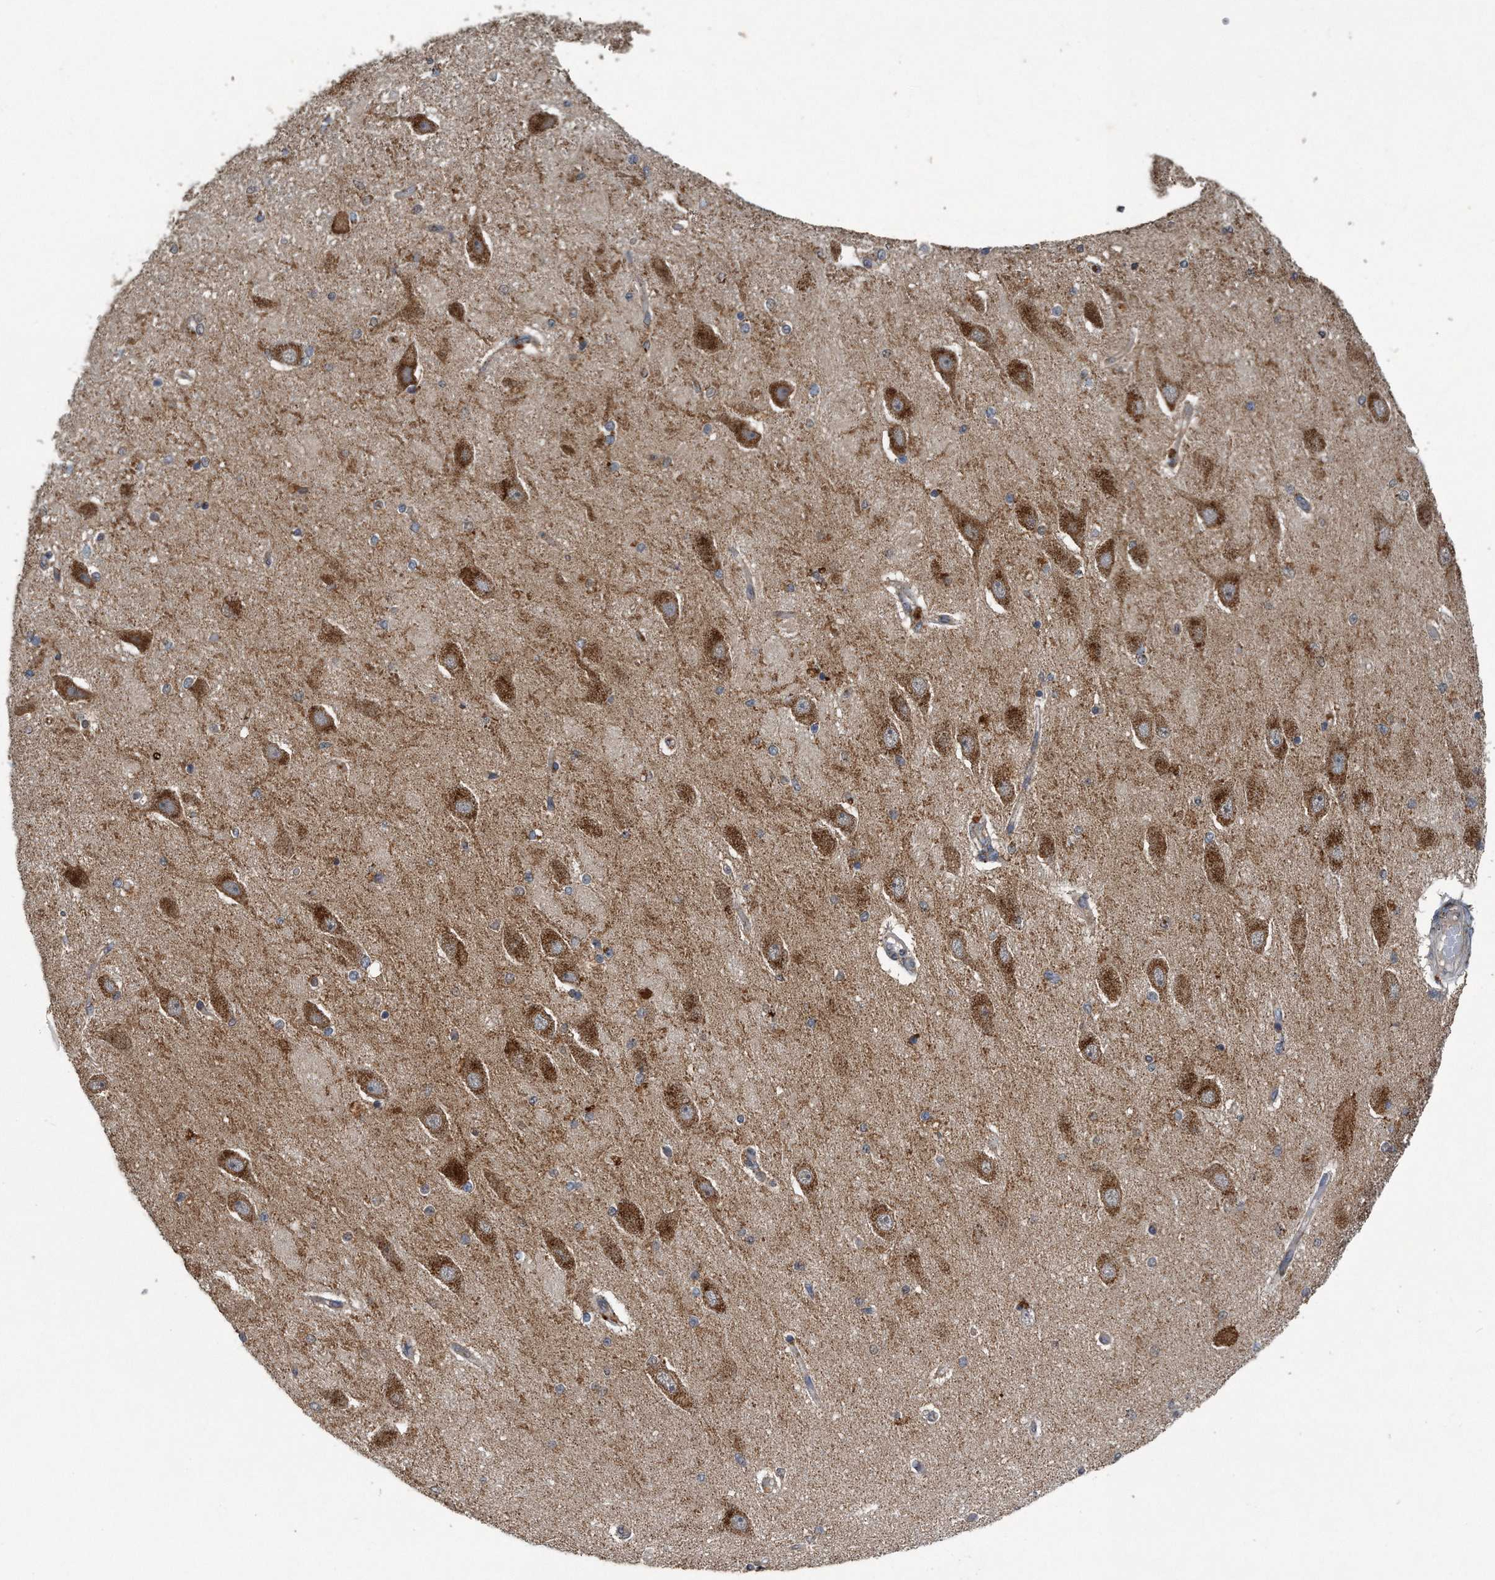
{"staining": {"intensity": "moderate", "quantity": "25%-75%", "location": "cytoplasmic/membranous"}, "tissue": "hippocampus", "cell_type": "Glial cells", "image_type": "normal", "snomed": [{"axis": "morphology", "description": "Normal tissue, NOS"}, {"axis": "topography", "description": "Hippocampus"}], "caption": "A medium amount of moderate cytoplasmic/membranous positivity is identified in about 25%-75% of glial cells in benign hippocampus.", "gene": "LYRM4", "patient": {"sex": "female", "age": 54}}